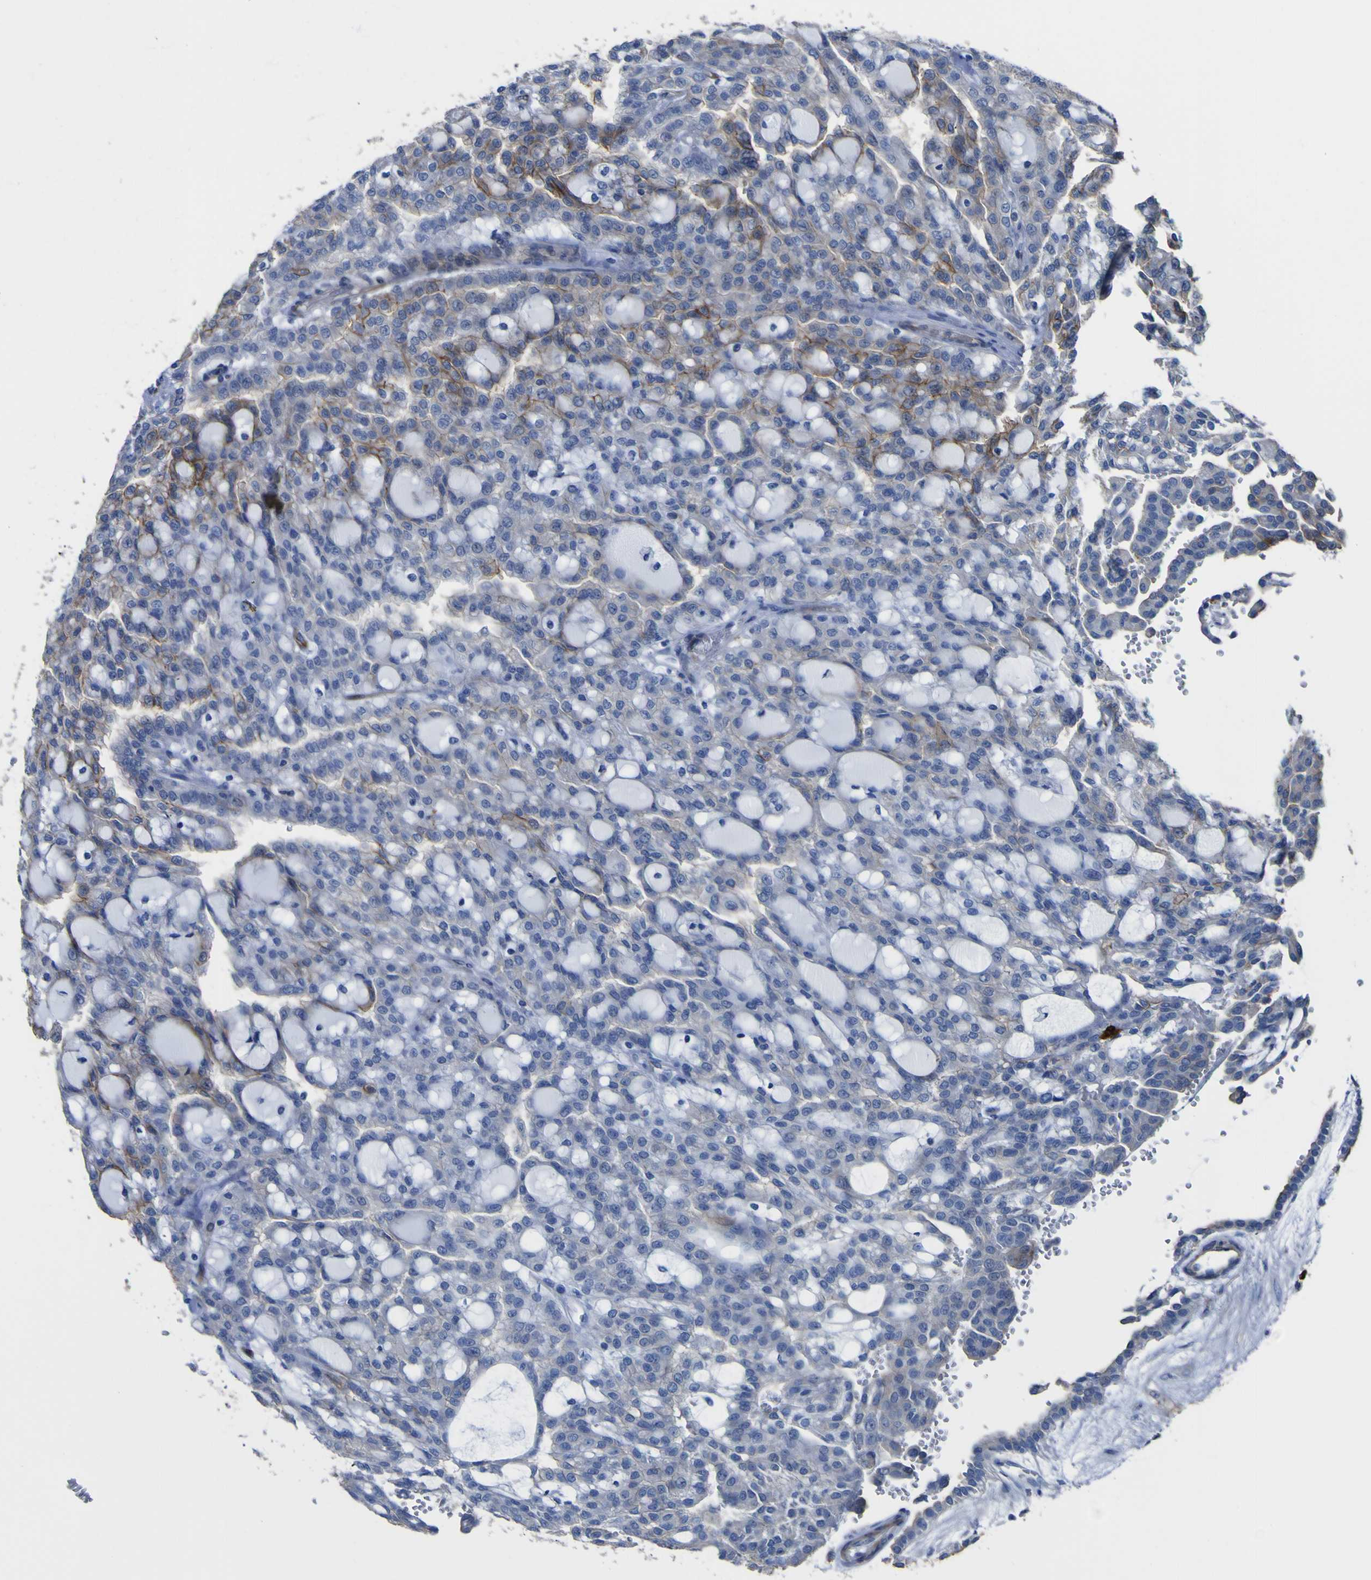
{"staining": {"intensity": "weak", "quantity": "<25%", "location": "cytoplasmic/membranous"}, "tissue": "renal cancer", "cell_type": "Tumor cells", "image_type": "cancer", "snomed": [{"axis": "morphology", "description": "Adenocarcinoma, NOS"}, {"axis": "topography", "description": "Kidney"}], "caption": "This is a micrograph of immunohistochemistry staining of renal adenocarcinoma, which shows no expression in tumor cells.", "gene": "AGO4", "patient": {"sex": "male", "age": 63}}